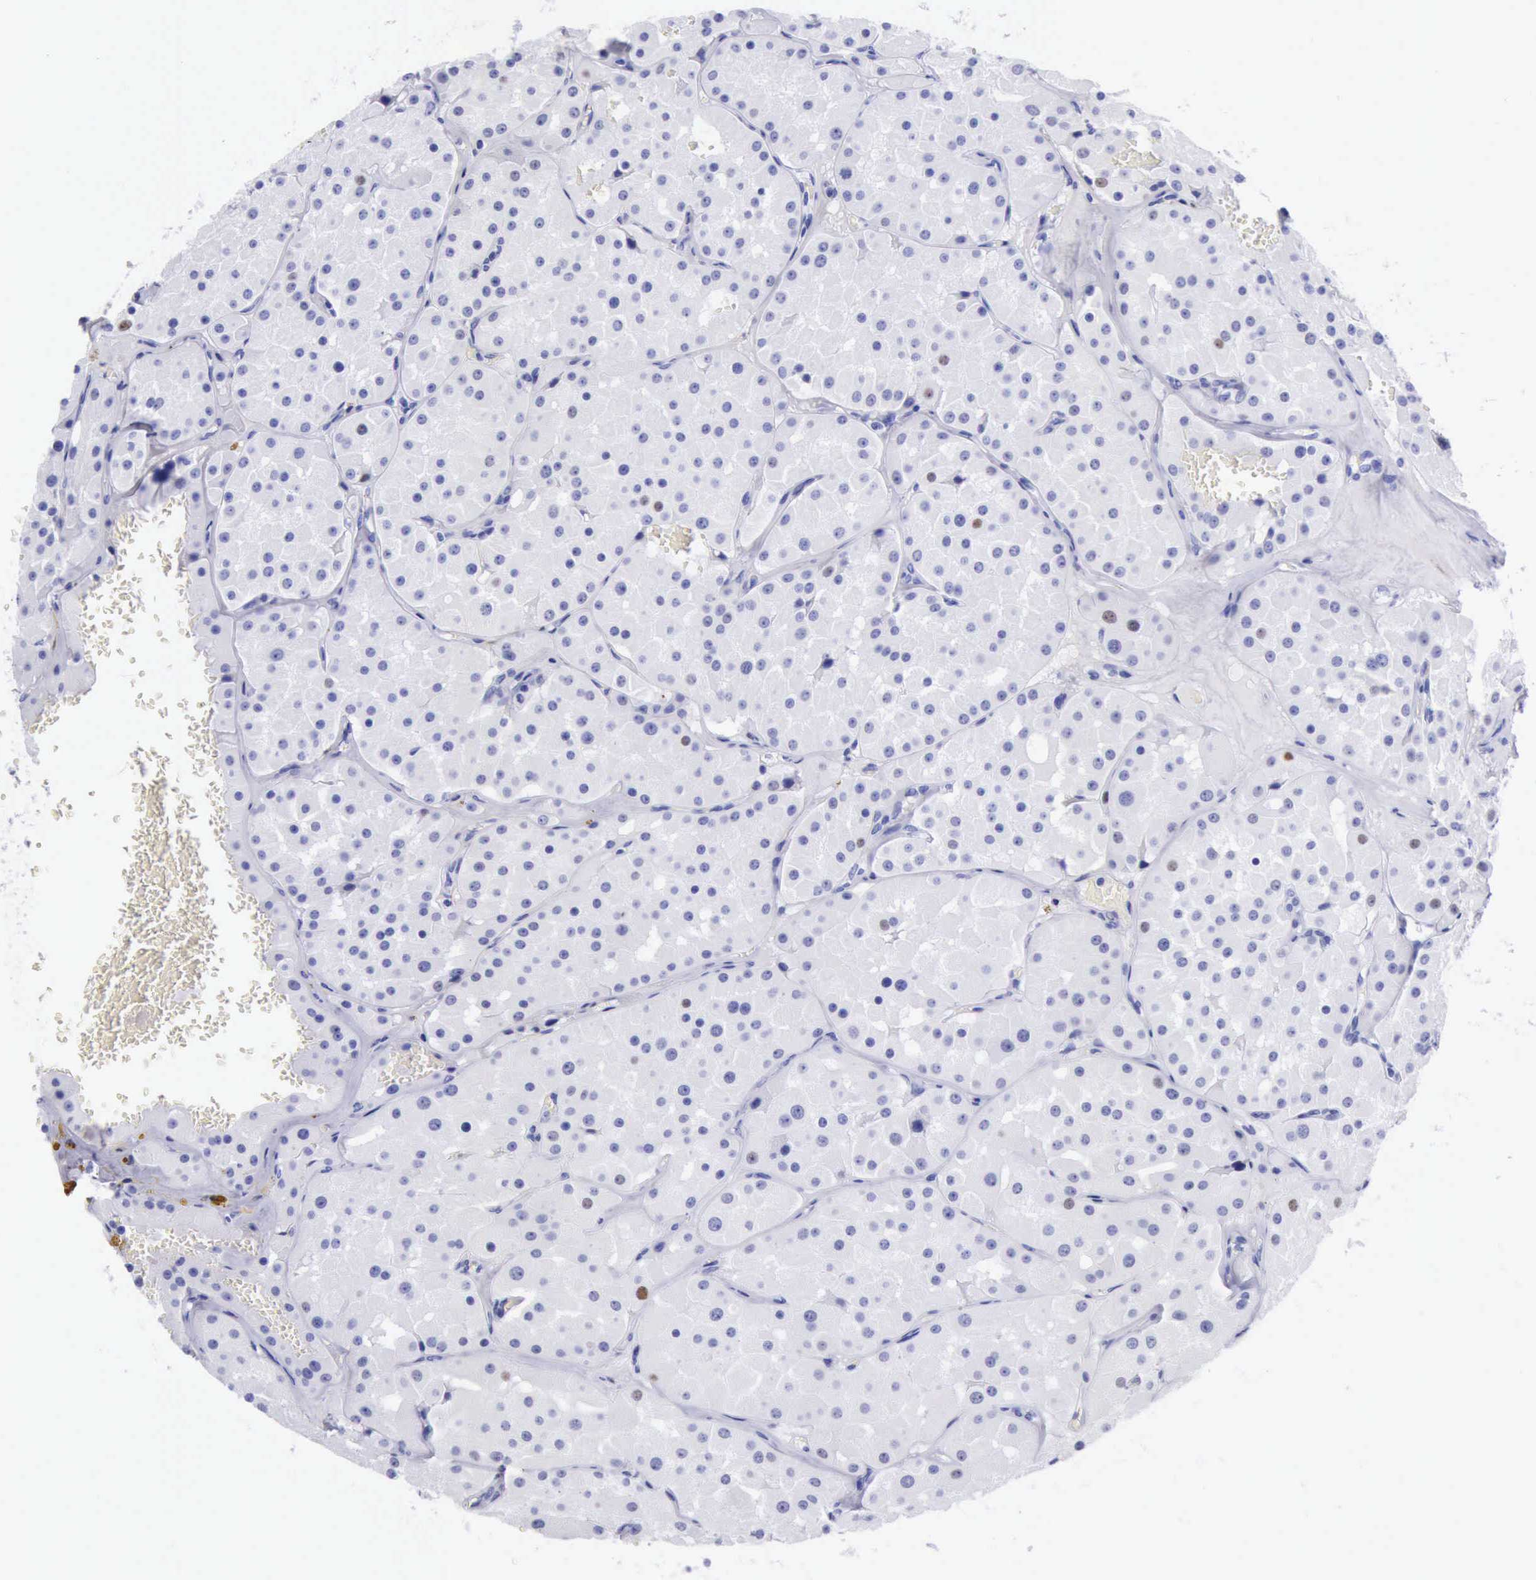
{"staining": {"intensity": "negative", "quantity": "none", "location": "none"}, "tissue": "renal cancer", "cell_type": "Tumor cells", "image_type": "cancer", "snomed": [{"axis": "morphology", "description": "Adenocarcinoma, uncertain malignant potential"}, {"axis": "topography", "description": "Kidney"}], "caption": "Protein analysis of renal cancer (adenocarcinoma,  uncertain malignant potential) shows no significant positivity in tumor cells.", "gene": "MCM2", "patient": {"sex": "male", "age": 63}}